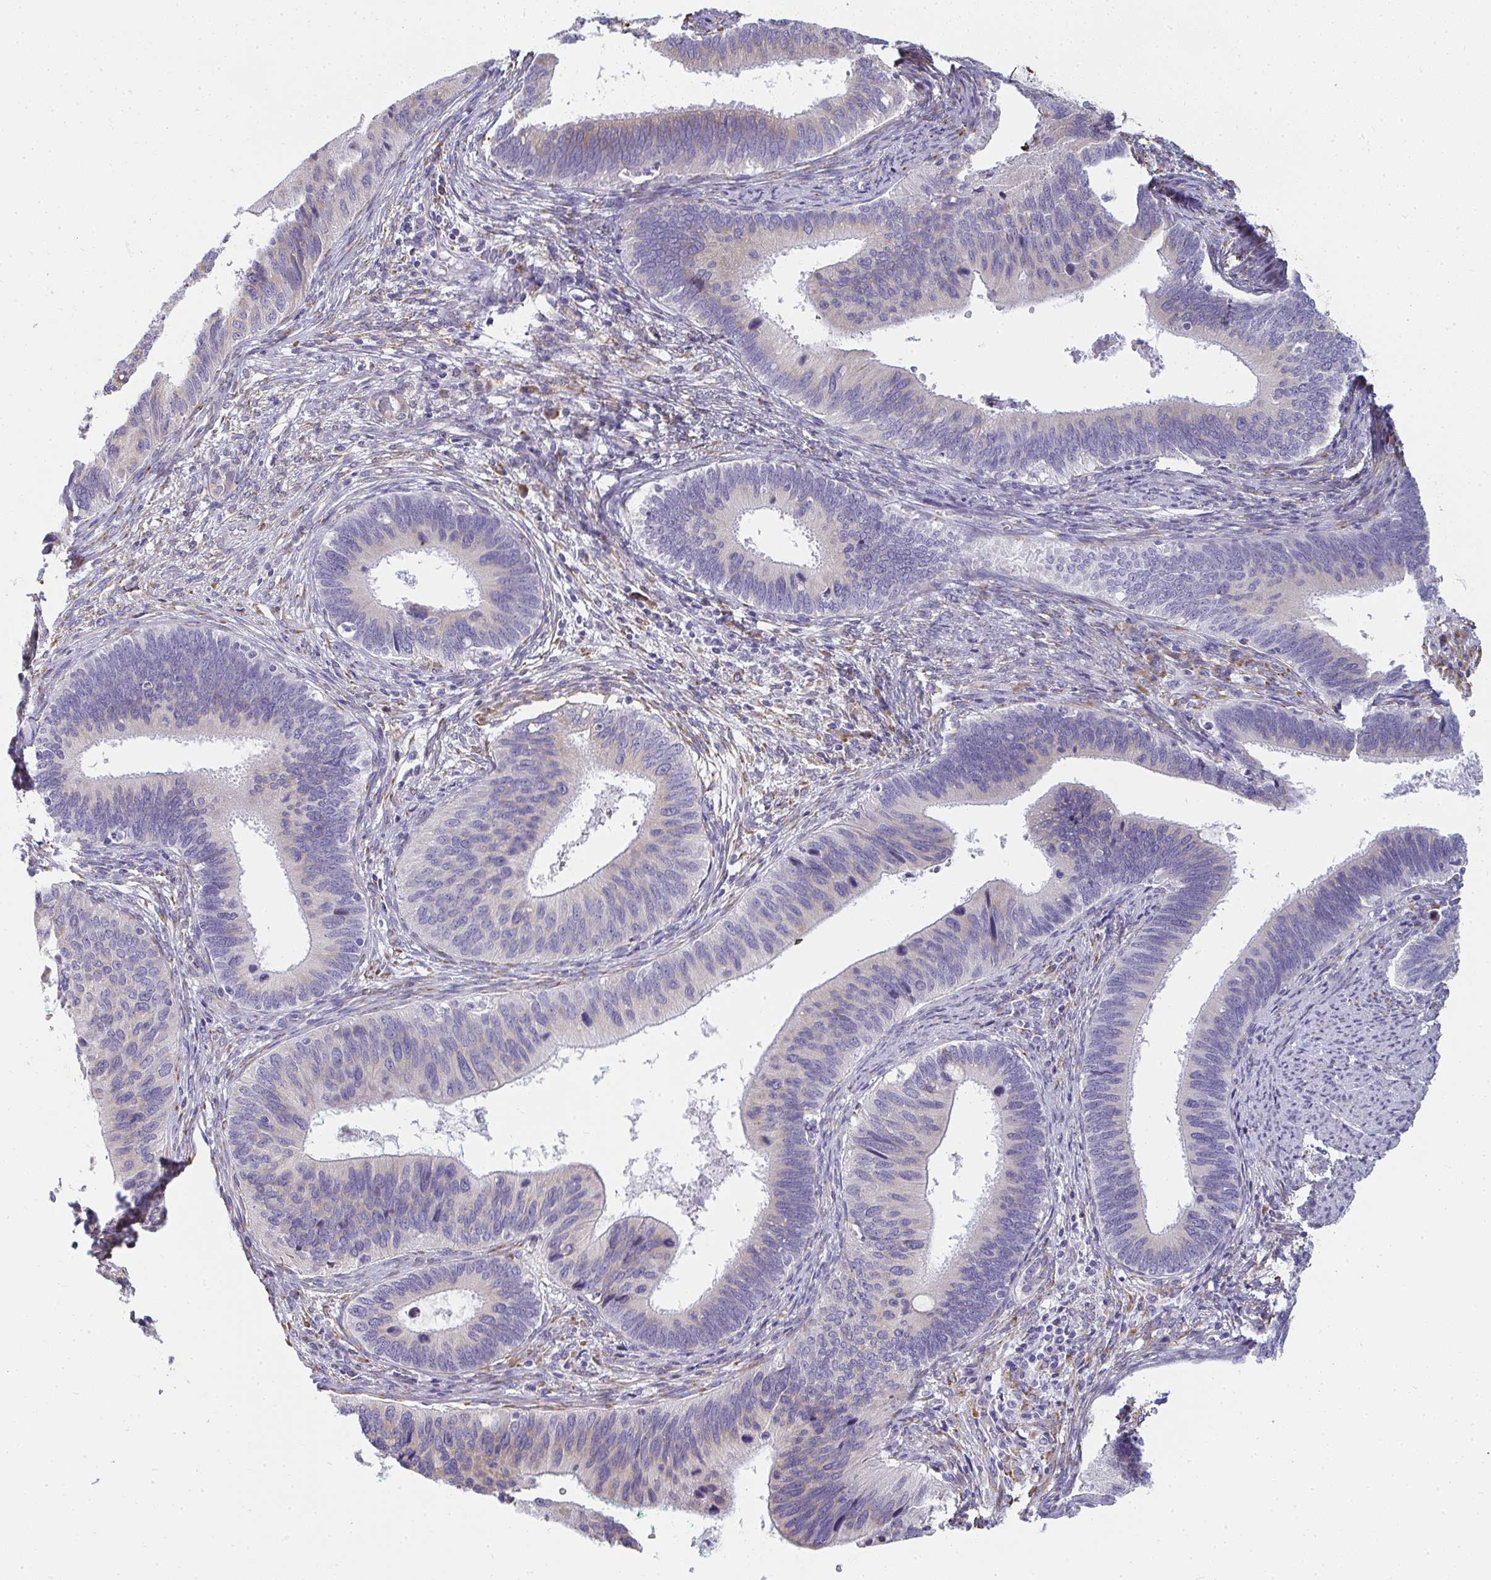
{"staining": {"intensity": "weak", "quantity": "<25%", "location": "cytoplasmic/membranous"}, "tissue": "cervical cancer", "cell_type": "Tumor cells", "image_type": "cancer", "snomed": [{"axis": "morphology", "description": "Adenocarcinoma, NOS"}, {"axis": "topography", "description": "Cervix"}], "caption": "Tumor cells show no significant protein positivity in cervical cancer.", "gene": "SHROOM1", "patient": {"sex": "female", "age": 42}}